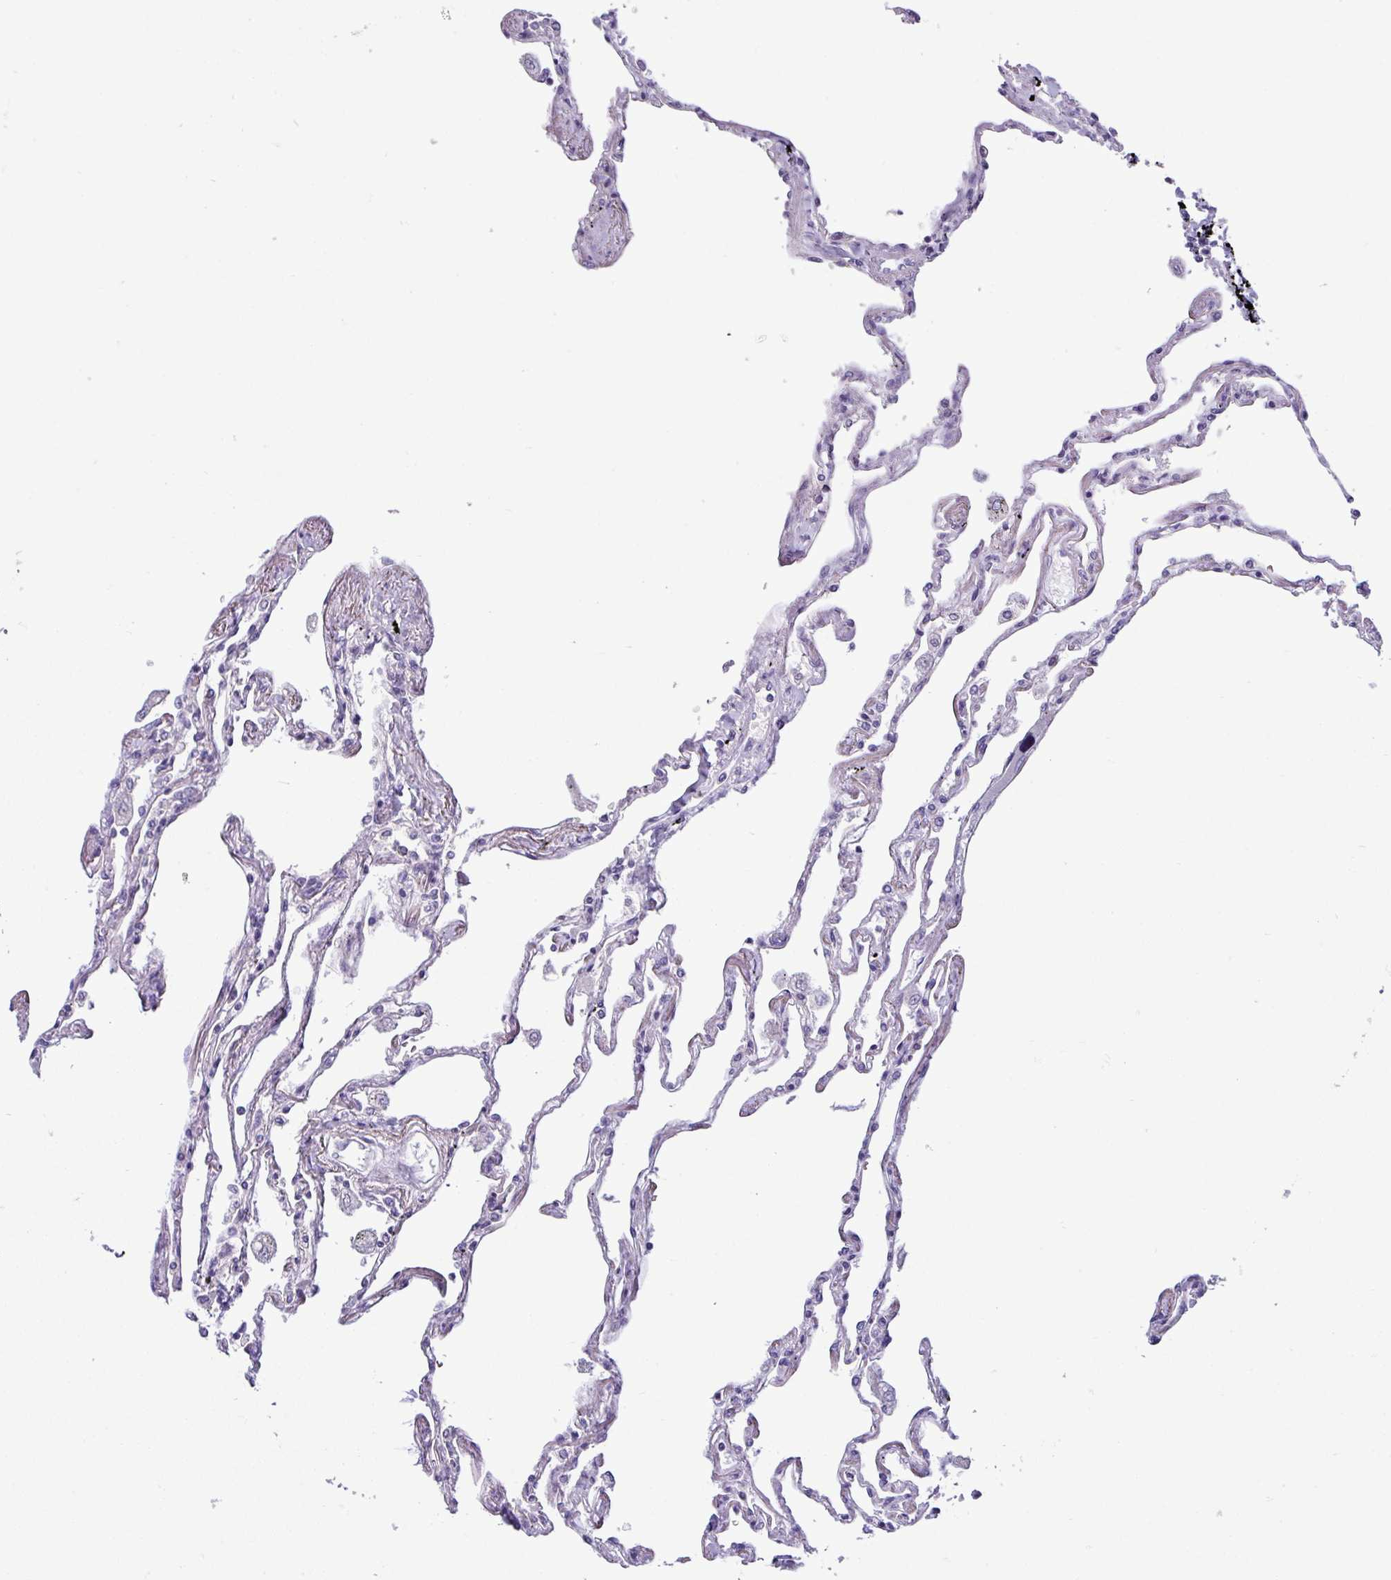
{"staining": {"intensity": "negative", "quantity": "none", "location": "none"}, "tissue": "lung", "cell_type": "Alveolar cells", "image_type": "normal", "snomed": [{"axis": "morphology", "description": "Normal tissue, NOS"}, {"axis": "topography", "description": "Lung"}], "caption": "This is an immunohistochemistry histopathology image of benign lung. There is no staining in alveolar cells.", "gene": "ACAP3", "patient": {"sex": "female", "age": 67}}